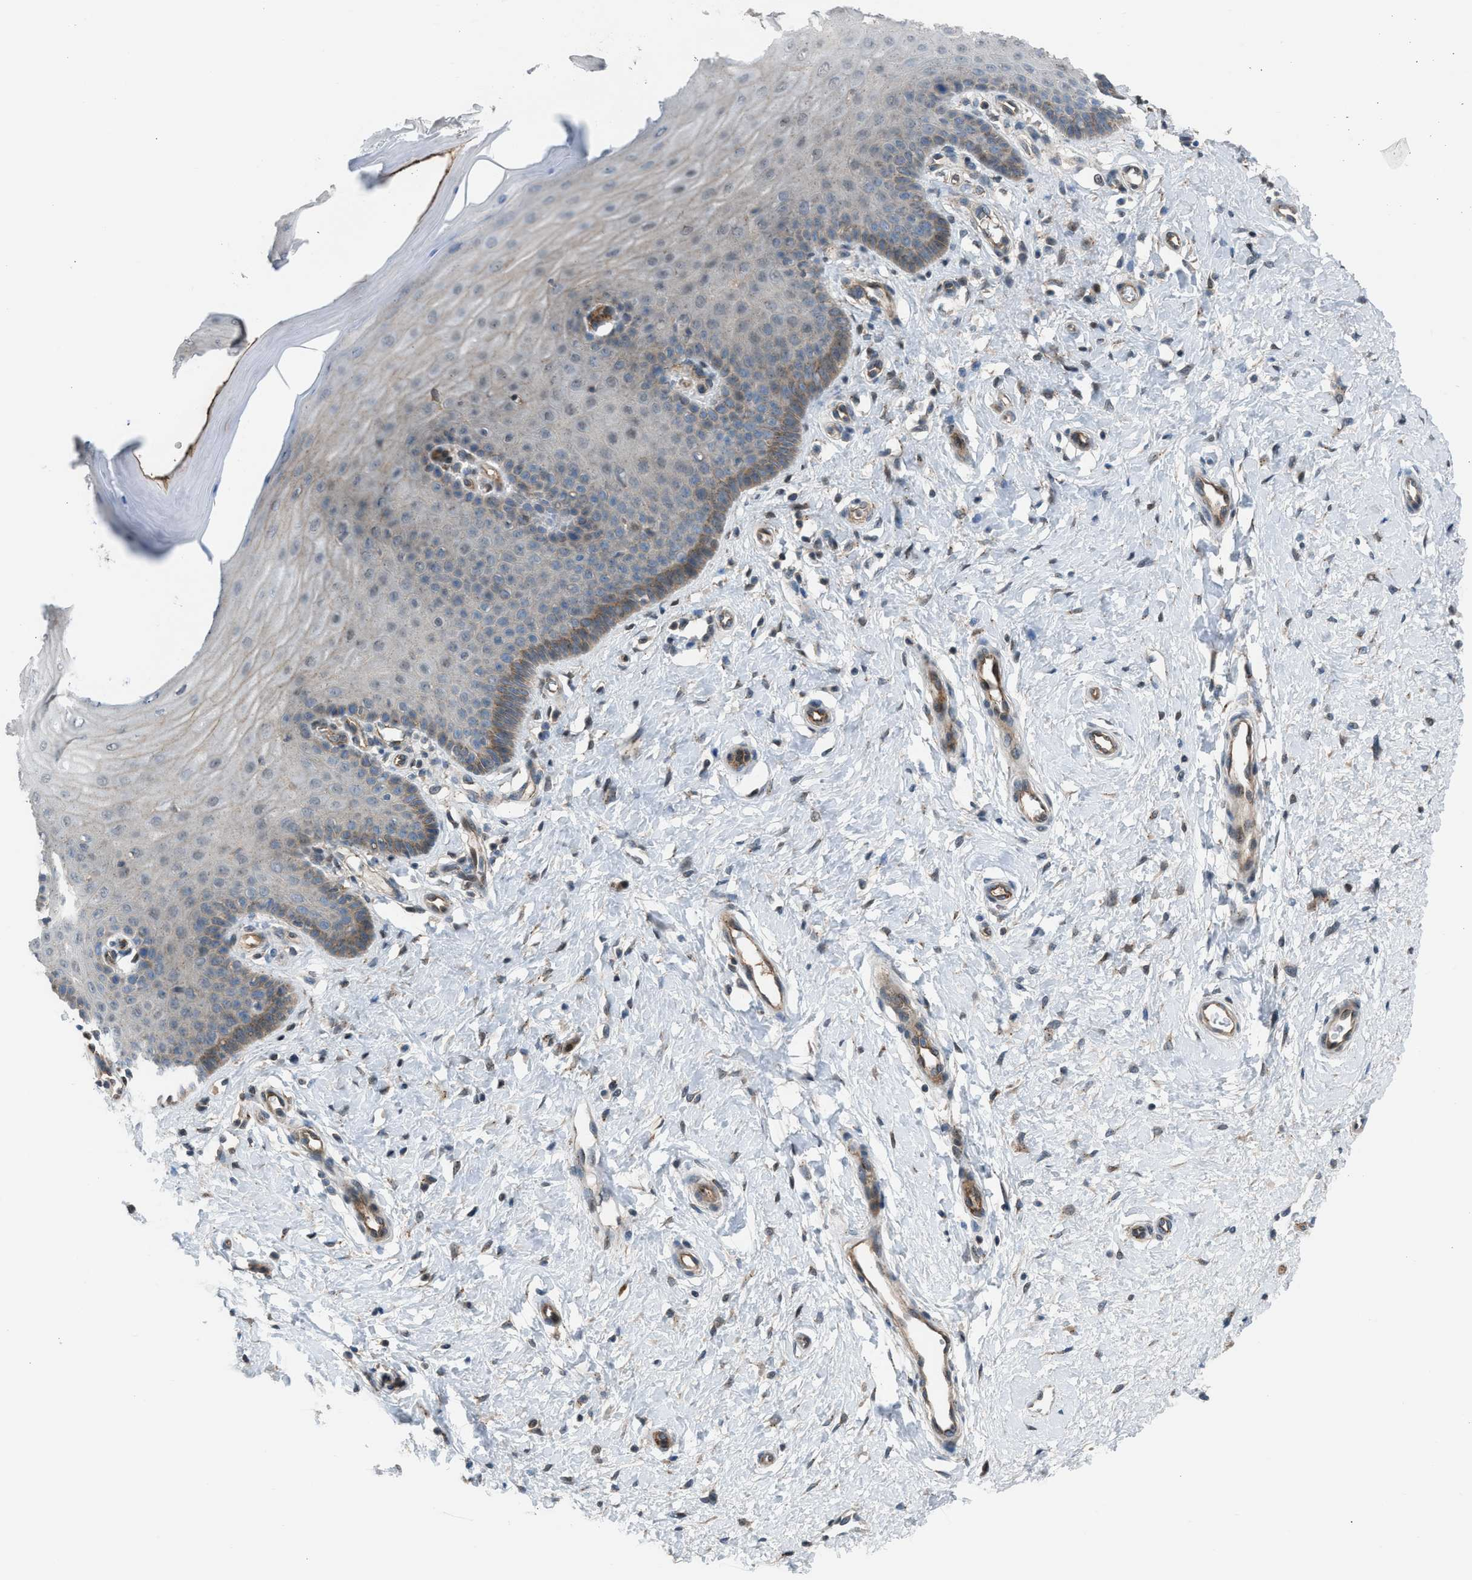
{"staining": {"intensity": "weak", "quantity": "<25%", "location": "cytoplasmic/membranous"}, "tissue": "cervix", "cell_type": "Squamous epithelial cells", "image_type": "normal", "snomed": [{"axis": "morphology", "description": "Normal tissue, NOS"}, {"axis": "topography", "description": "Cervix"}], "caption": "Immunohistochemistry (IHC) image of normal human cervix stained for a protein (brown), which demonstrates no staining in squamous epithelial cells. (DAB immunohistochemistry visualized using brightfield microscopy, high magnification).", "gene": "CRTC1", "patient": {"sex": "female", "age": 55}}